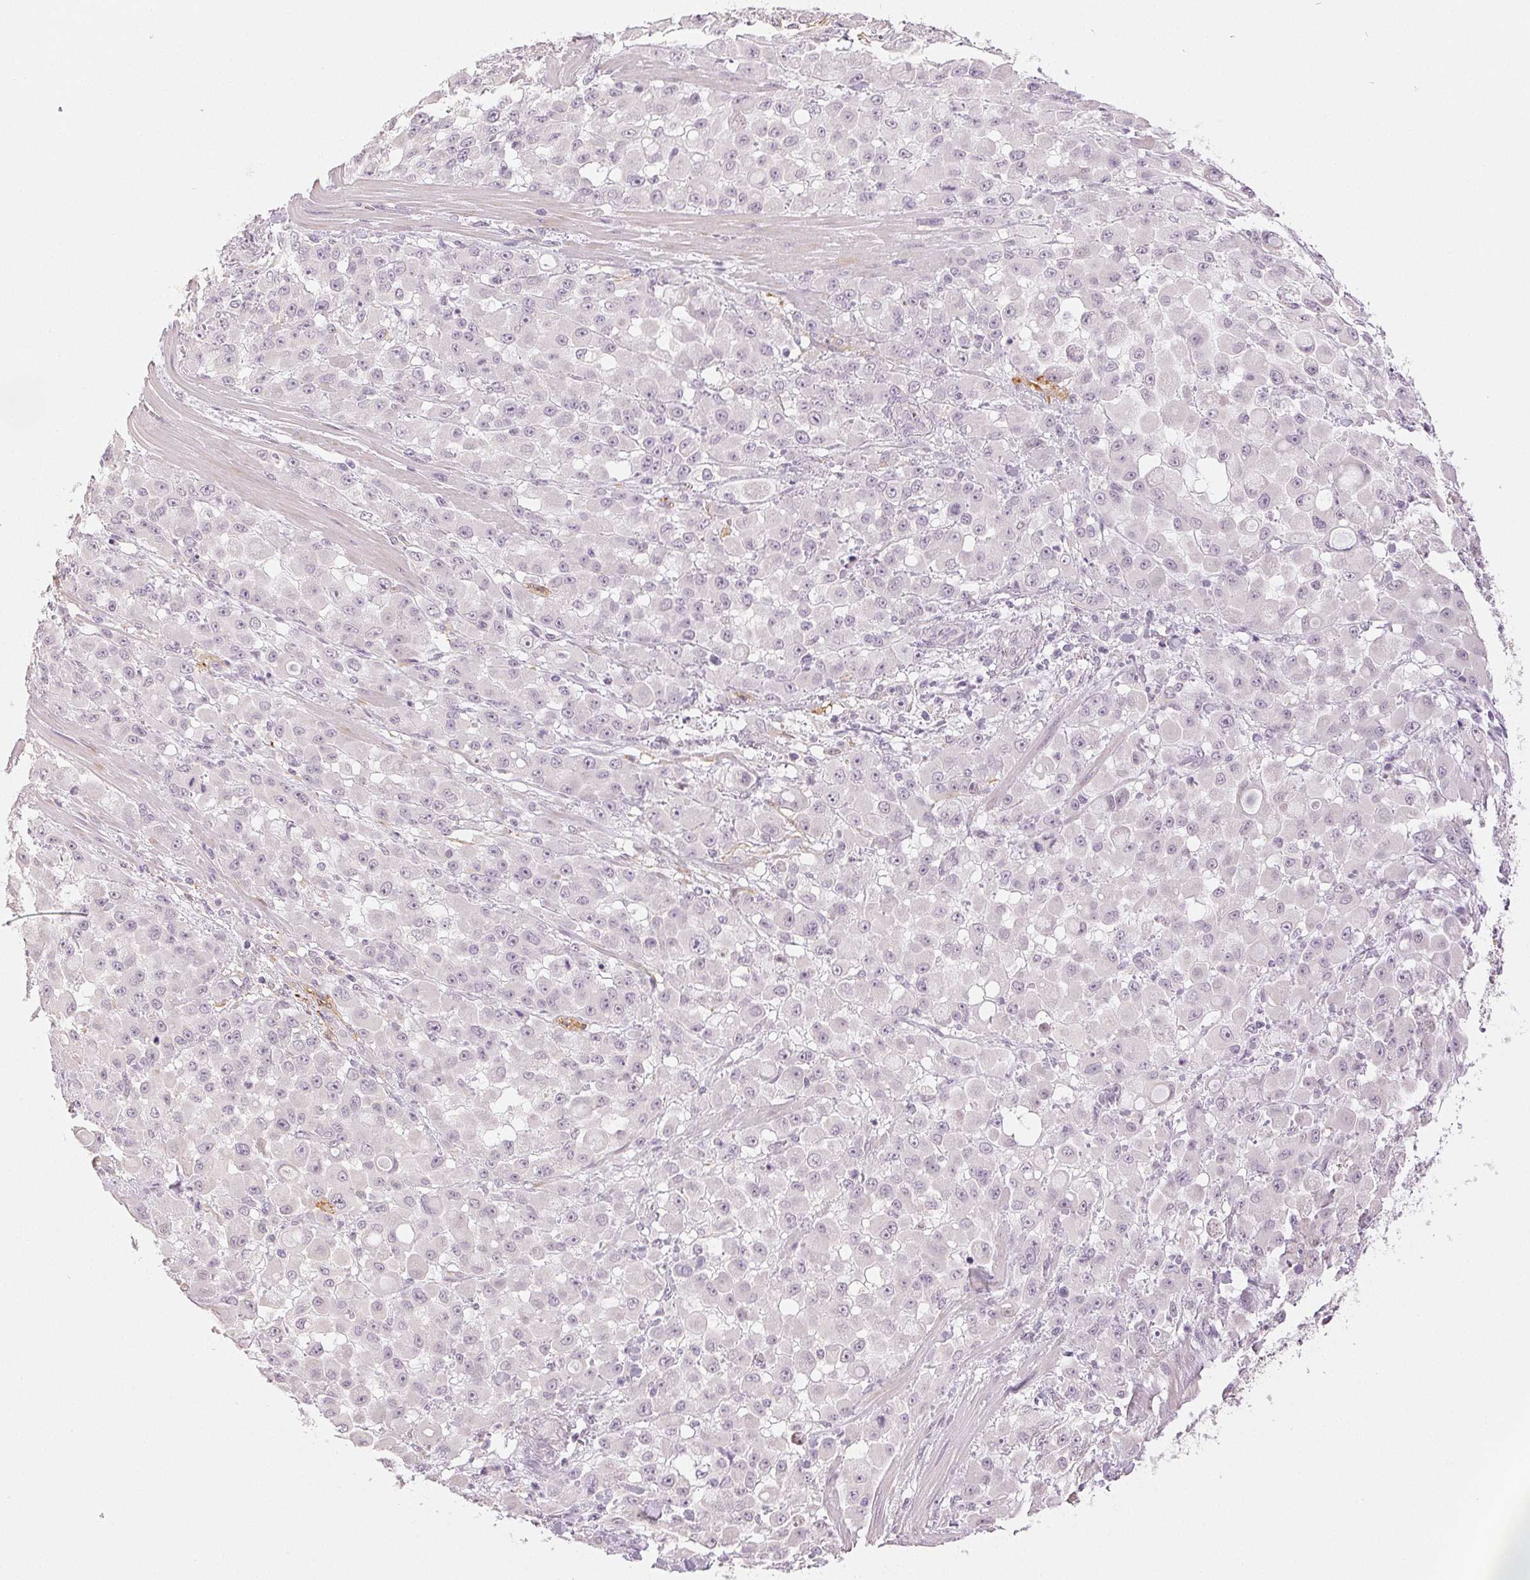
{"staining": {"intensity": "negative", "quantity": "none", "location": "none"}, "tissue": "stomach cancer", "cell_type": "Tumor cells", "image_type": "cancer", "snomed": [{"axis": "morphology", "description": "Adenocarcinoma, NOS"}, {"axis": "topography", "description": "Stomach"}], "caption": "This is an IHC histopathology image of human adenocarcinoma (stomach). There is no staining in tumor cells.", "gene": "MAP1LC3A", "patient": {"sex": "female", "age": 76}}